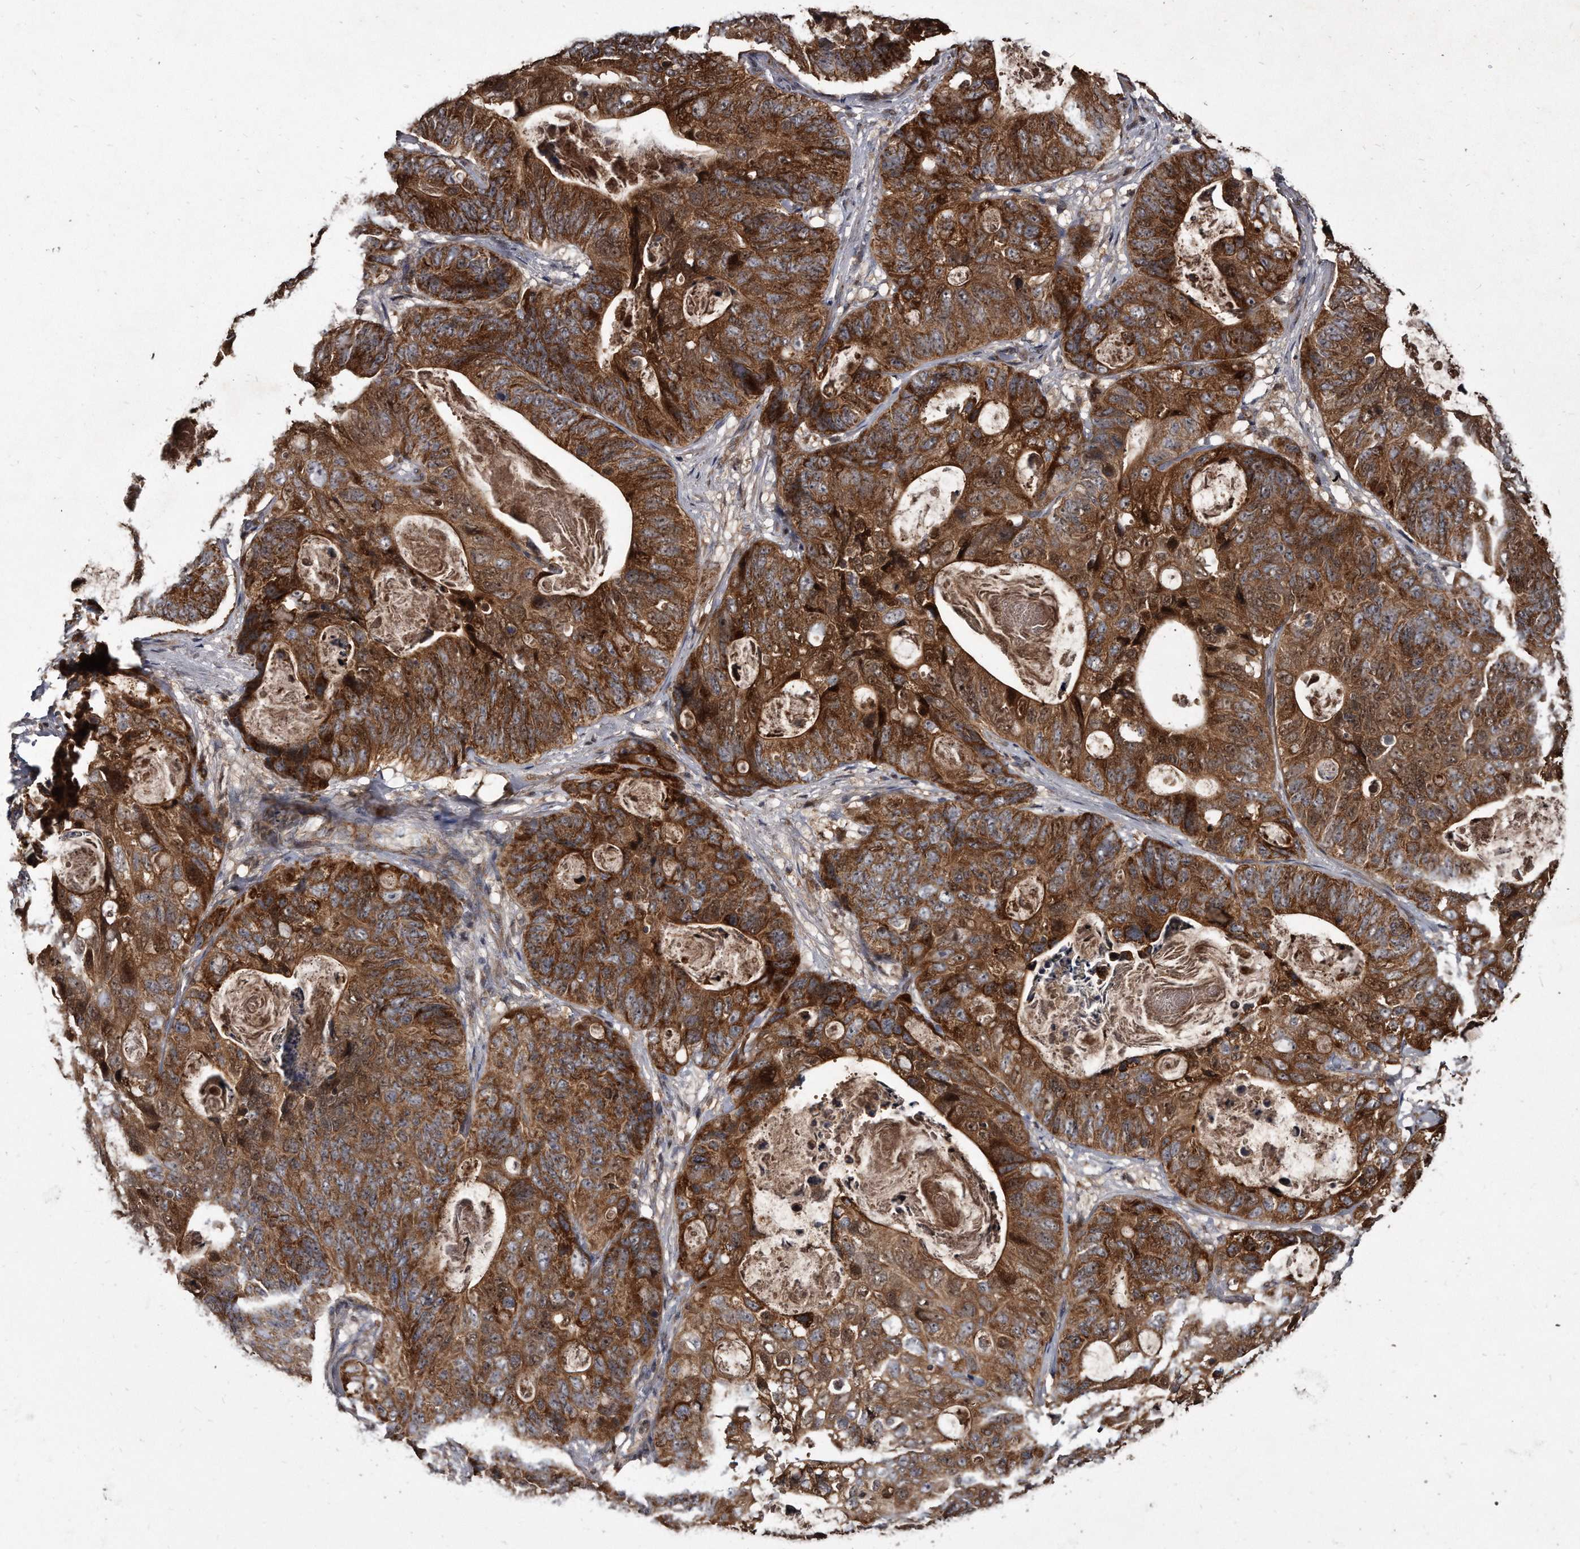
{"staining": {"intensity": "strong", "quantity": ">75%", "location": "cytoplasmic/membranous"}, "tissue": "stomach cancer", "cell_type": "Tumor cells", "image_type": "cancer", "snomed": [{"axis": "morphology", "description": "Normal tissue, NOS"}, {"axis": "morphology", "description": "Adenocarcinoma, NOS"}, {"axis": "topography", "description": "Stomach"}], "caption": "Immunohistochemical staining of human adenocarcinoma (stomach) exhibits strong cytoplasmic/membranous protein positivity in about >75% of tumor cells. (Stains: DAB (3,3'-diaminobenzidine) in brown, nuclei in blue, Microscopy: brightfield microscopy at high magnification).", "gene": "FAM136A", "patient": {"sex": "female", "age": 89}}